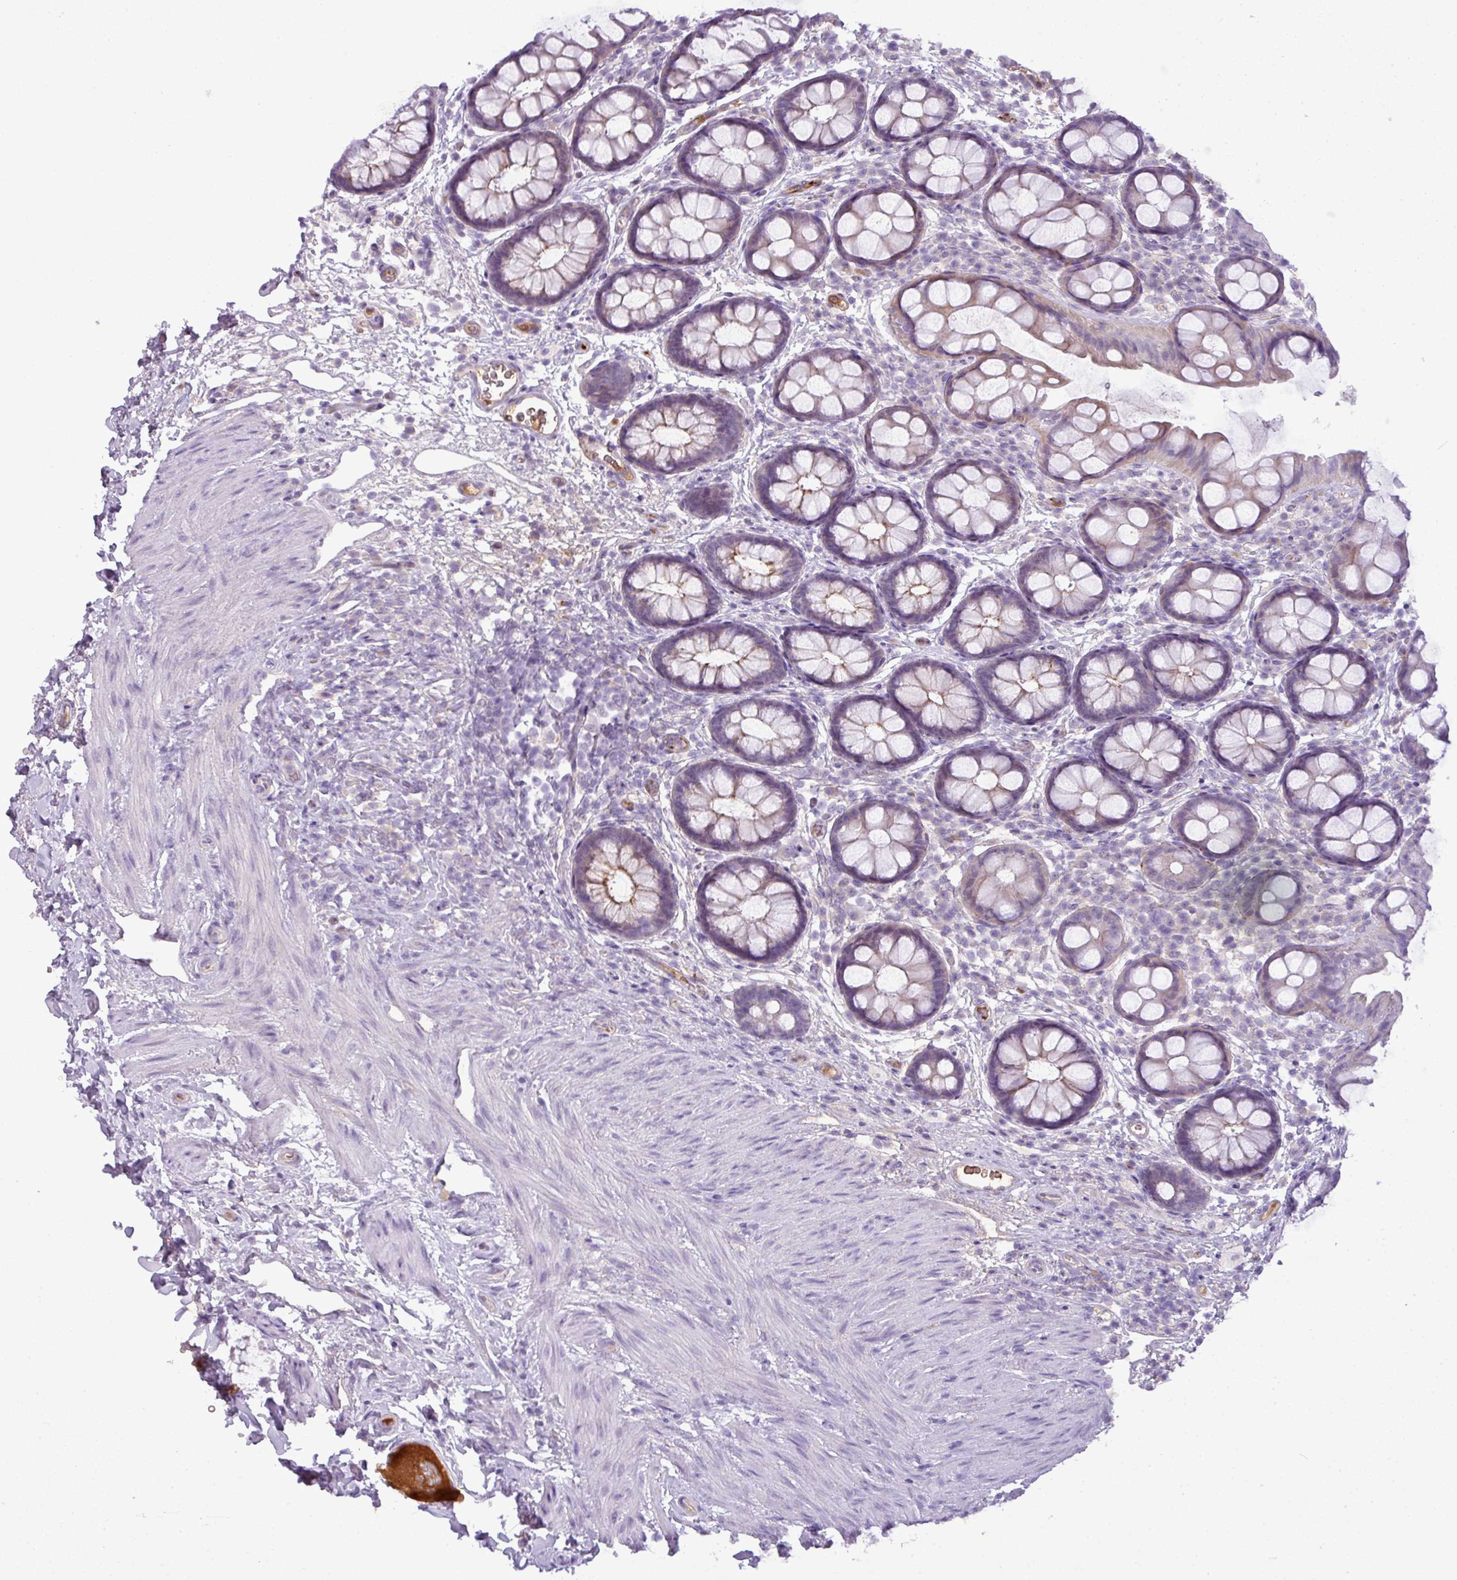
{"staining": {"intensity": "weak", "quantity": "<25%", "location": "cytoplasmic/membranous"}, "tissue": "rectum", "cell_type": "Glandular cells", "image_type": "normal", "snomed": [{"axis": "morphology", "description": "Normal tissue, NOS"}, {"axis": "topography", "description": "Rectum"}, {"axis": "topography", "description": "Peripheral nerve tissue"}], "caption": "There is no significant expression in glandular cells of rectum. The staining is performed using DAB brown chromogen with nuclei counter-stained in using hematoxylin.", "gene": "C4A", "patient": {"sex": "female", "age": 69}}